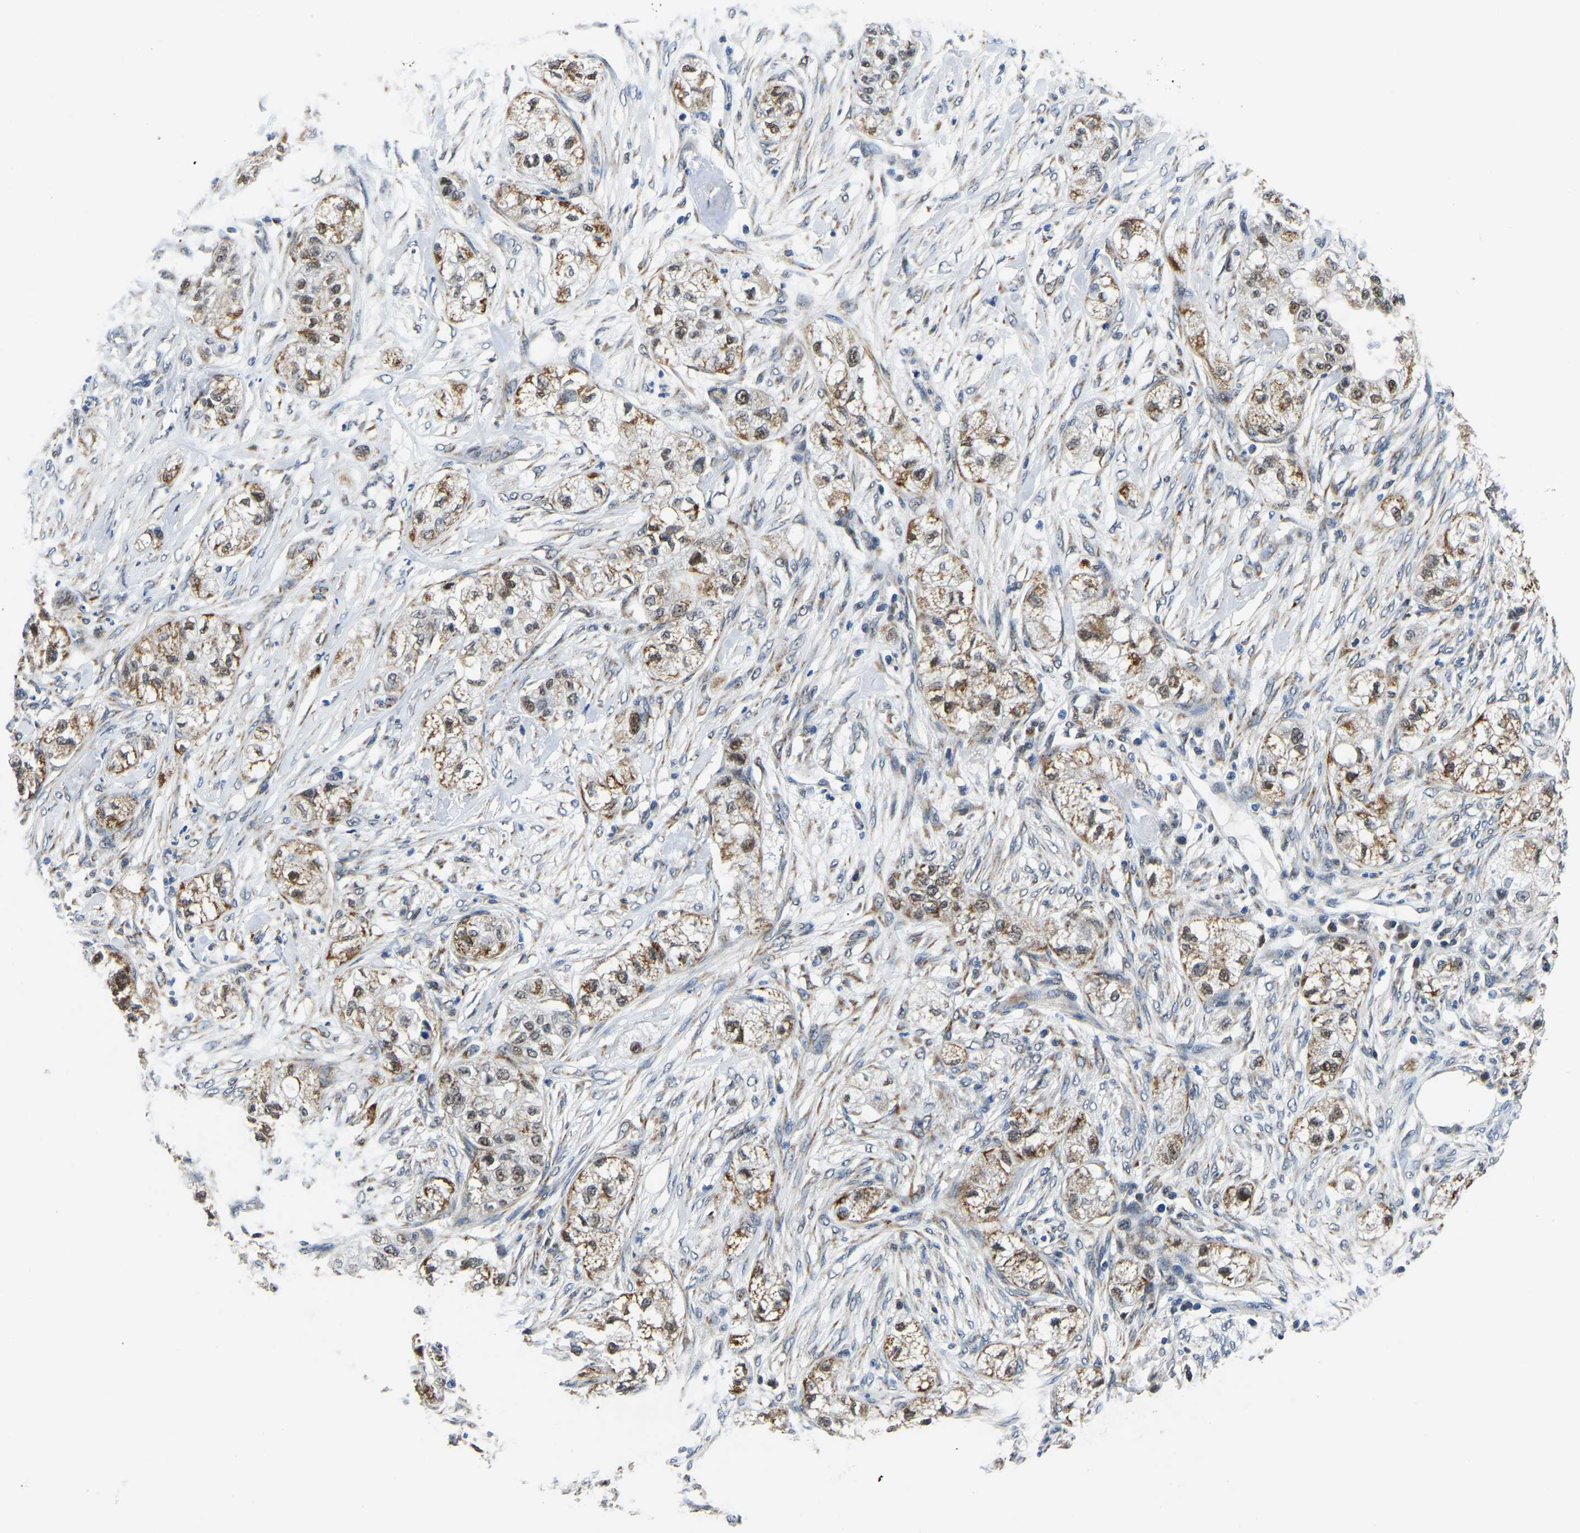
{"staining": {"intensity": "moderate", "quantity": ">75%", "location": "cytoplasmic/membranous,nuclear"}, "tissue": "pancreatic cancer", "cell_type": "Tumor cells", "image_type": "cancer", "snomed": [{"axis": "morphology", "description": "Adenocarcinoma, NOS"}, {"axis": "topography", "description": "Pancreas"}], "caption": "There is medium levels of moderate cytoplasmic/membranous and nuclear staining in tumor cells of pancreatic cancer, as demonstrated by immunohistochemical staining (brown color).", "gene": "BNIP3L", "patient": {"sex": "female", "age": 78}}